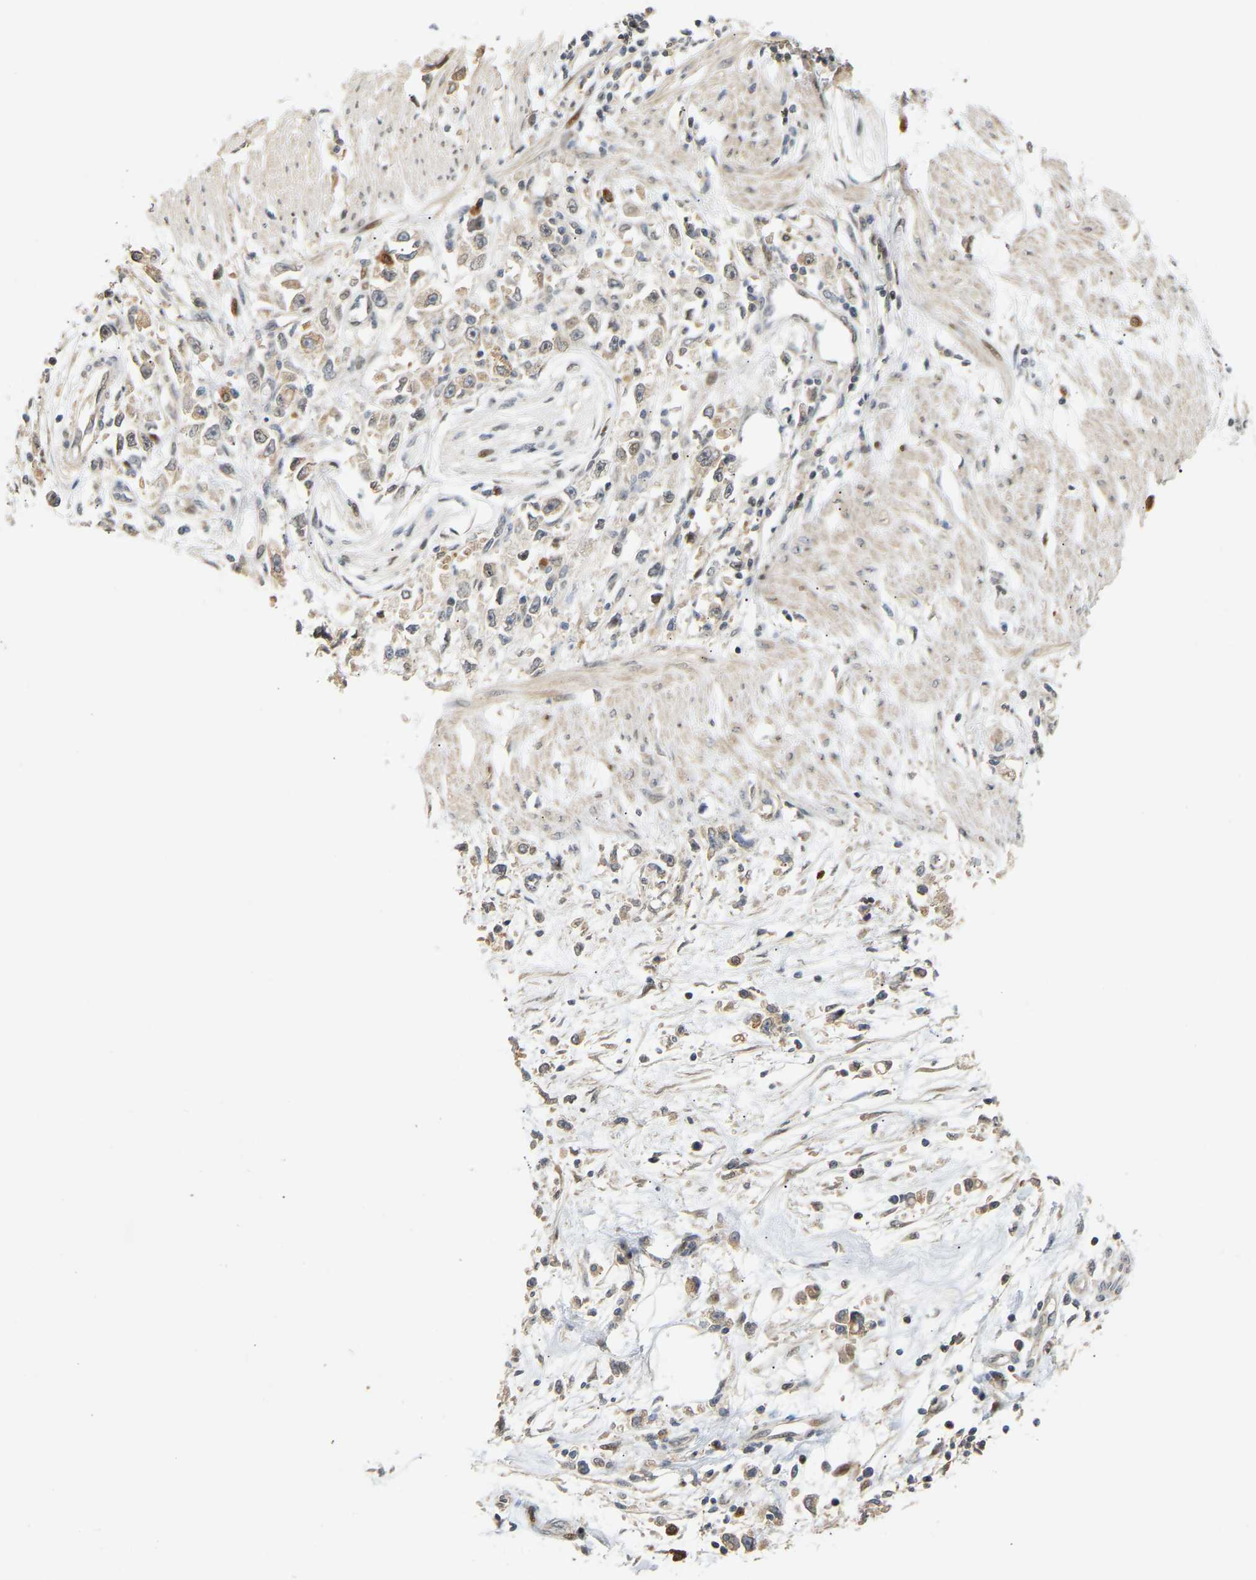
{"staining": {"intensity": "weak", "quantity": "25%-75%", "location": "cytoplasmic/membranous"}, "tissue": "stomach cancer", "cell_type": "Tumor cells", "image_type": "cancer", "snomed": [{"axis": "morphology", "description": "Adenocarcinoma, NOS"}, {"axis": "topography", "description": "Stomach"}], "caption": "Immunohistochemistry (DAB (3,3'-diaminobenzidine)) staining of human adenocarcinoma (stomach) shows weak cytoplasmic/membranous protein expression in about 25%-75% of tumor cells.", "gene": "PTPN4", "patient": {"sex": "female", "age": 59}}